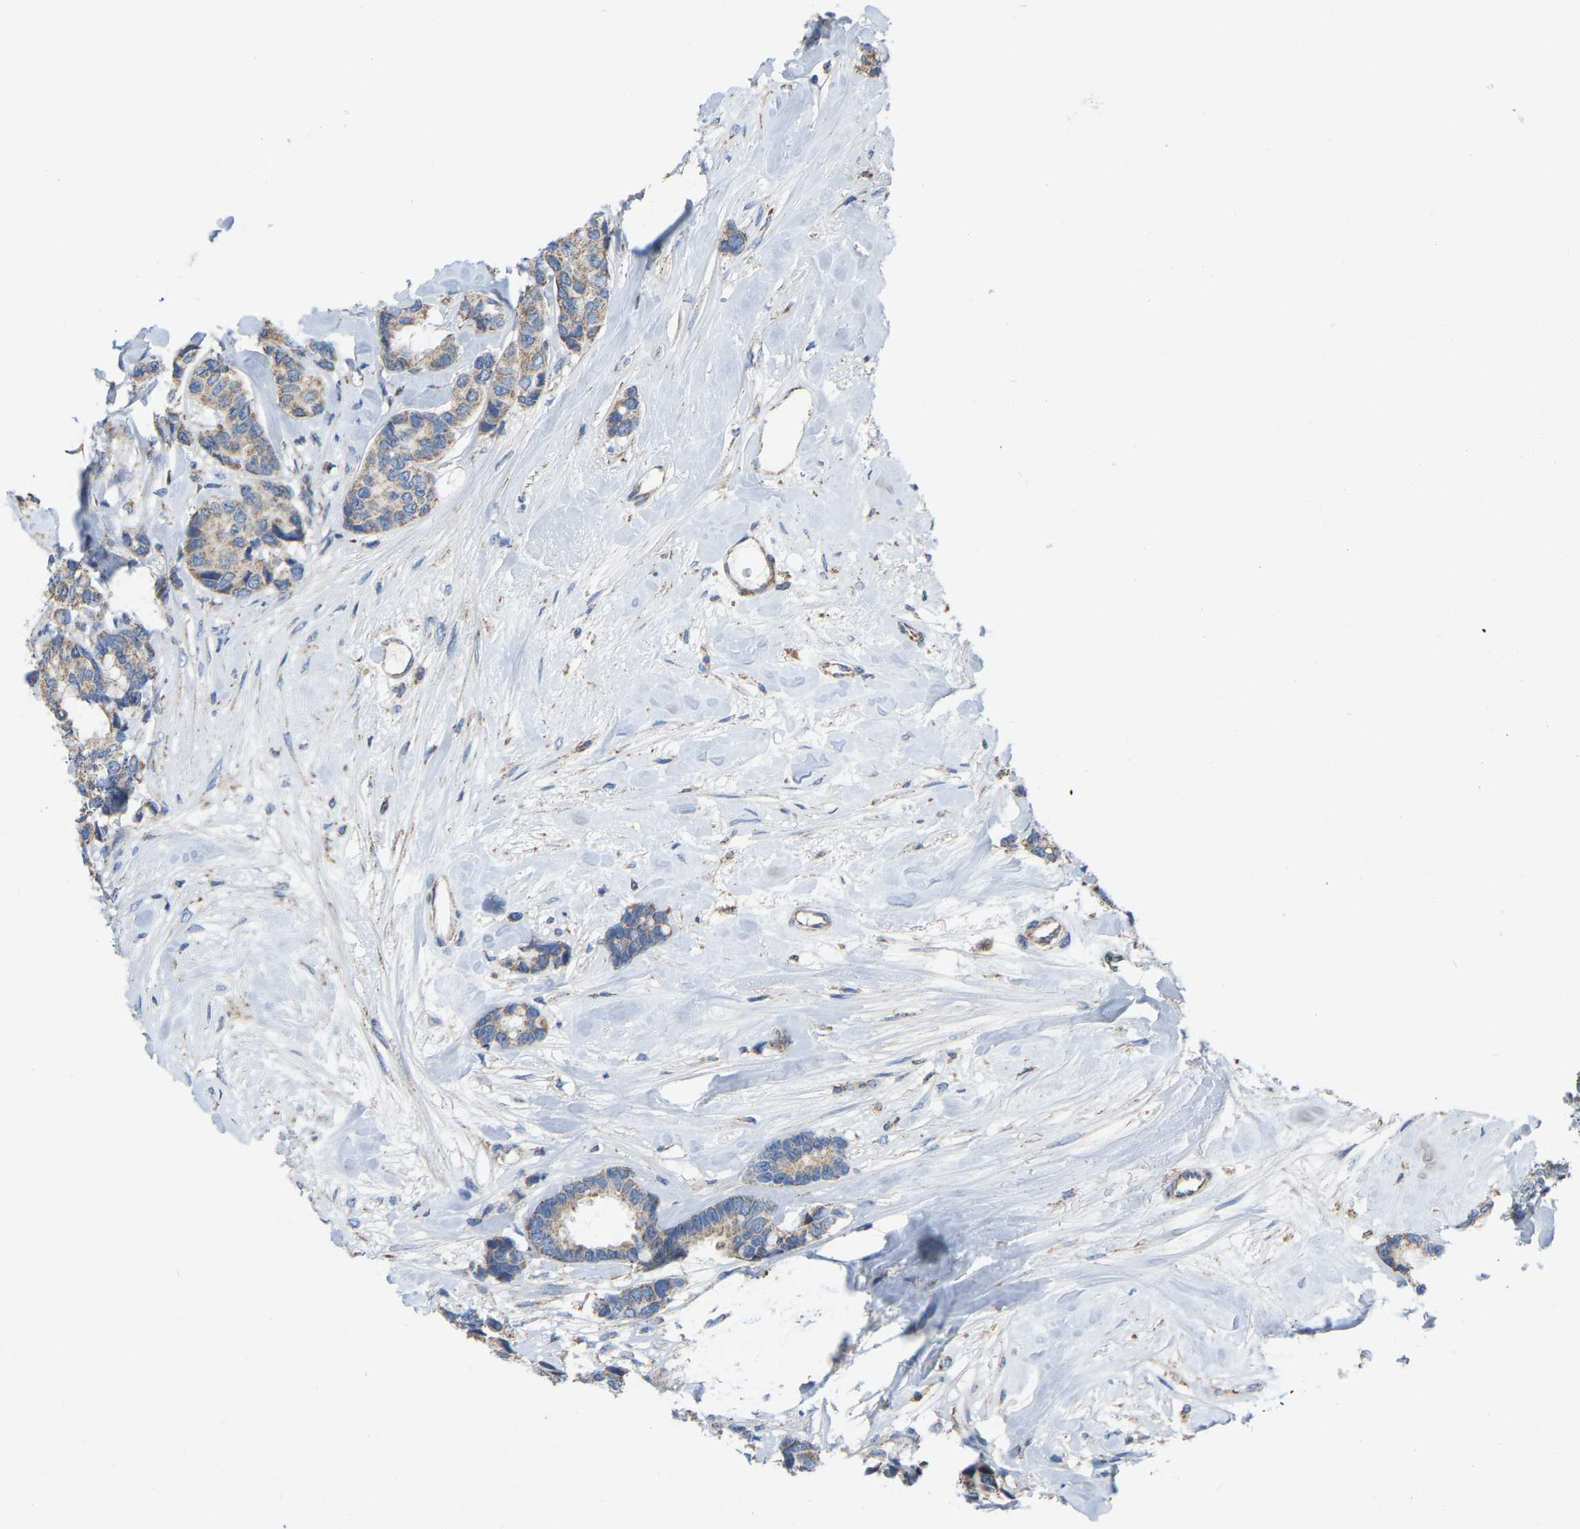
{"staining": {"intensity": "weak", "quantity": ">75%", "location": "cytoplasmic/membranous"}, "tissue": "breast cancer", "cell_type": "Tumor cells", "image_type": "cancer", "snomed": [{"axis": "morphology", "description": "Duct carcinoma"}, {"axis": "topography", "description": "Breast"}], "caption": "There is low levels of weak cytoplasmic/membranous positivity in tumor cells of breast cancer (intraductal carcinoma), as demonstrated by immunohistochemical staining (brown color).", "gene": "BCL10", "patient": {"sex": "female", "age": 87}}